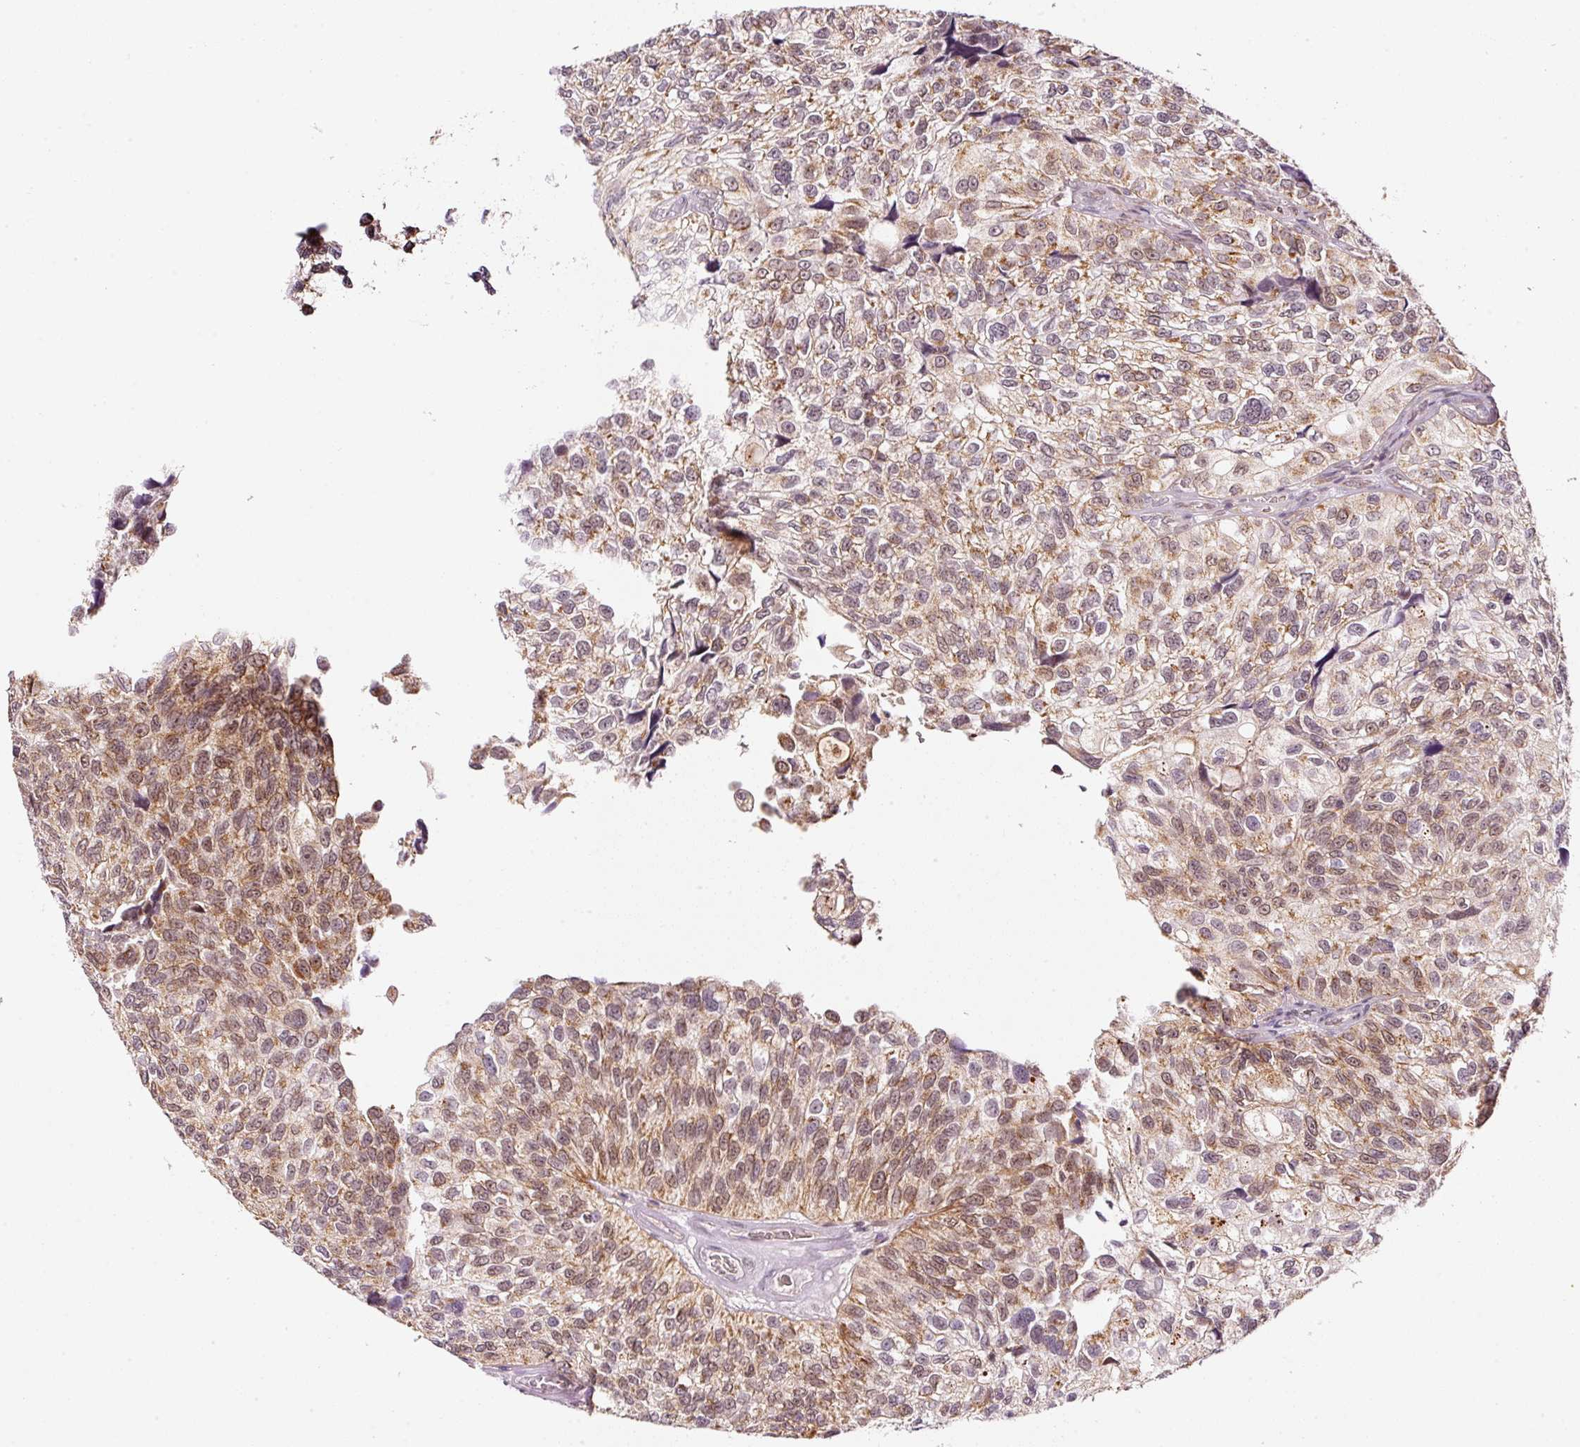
{"staining": {"intensity": "moderate", "quantity": ">75%", "location": "cytoplasmic/membranous,nuclear"}, "tissue": "urothelial cancer", "cell_type": "Tumor cells", "image_type": "cancer", "snomed": [{"axis": "morphology", "description": "Urothelial carcinoma, NOS"}, {"axis": "topography", "description": "Urinary bladder"}], "caption": "Urothelial cancer tissue exhibits moderate cytoplasmic/membranous and nuclear staining in about >75% of tumor cells, visualized by immunohistochemistry.", "gene": "ZNF460", "patient": {"sex": "male", "age": 87}}